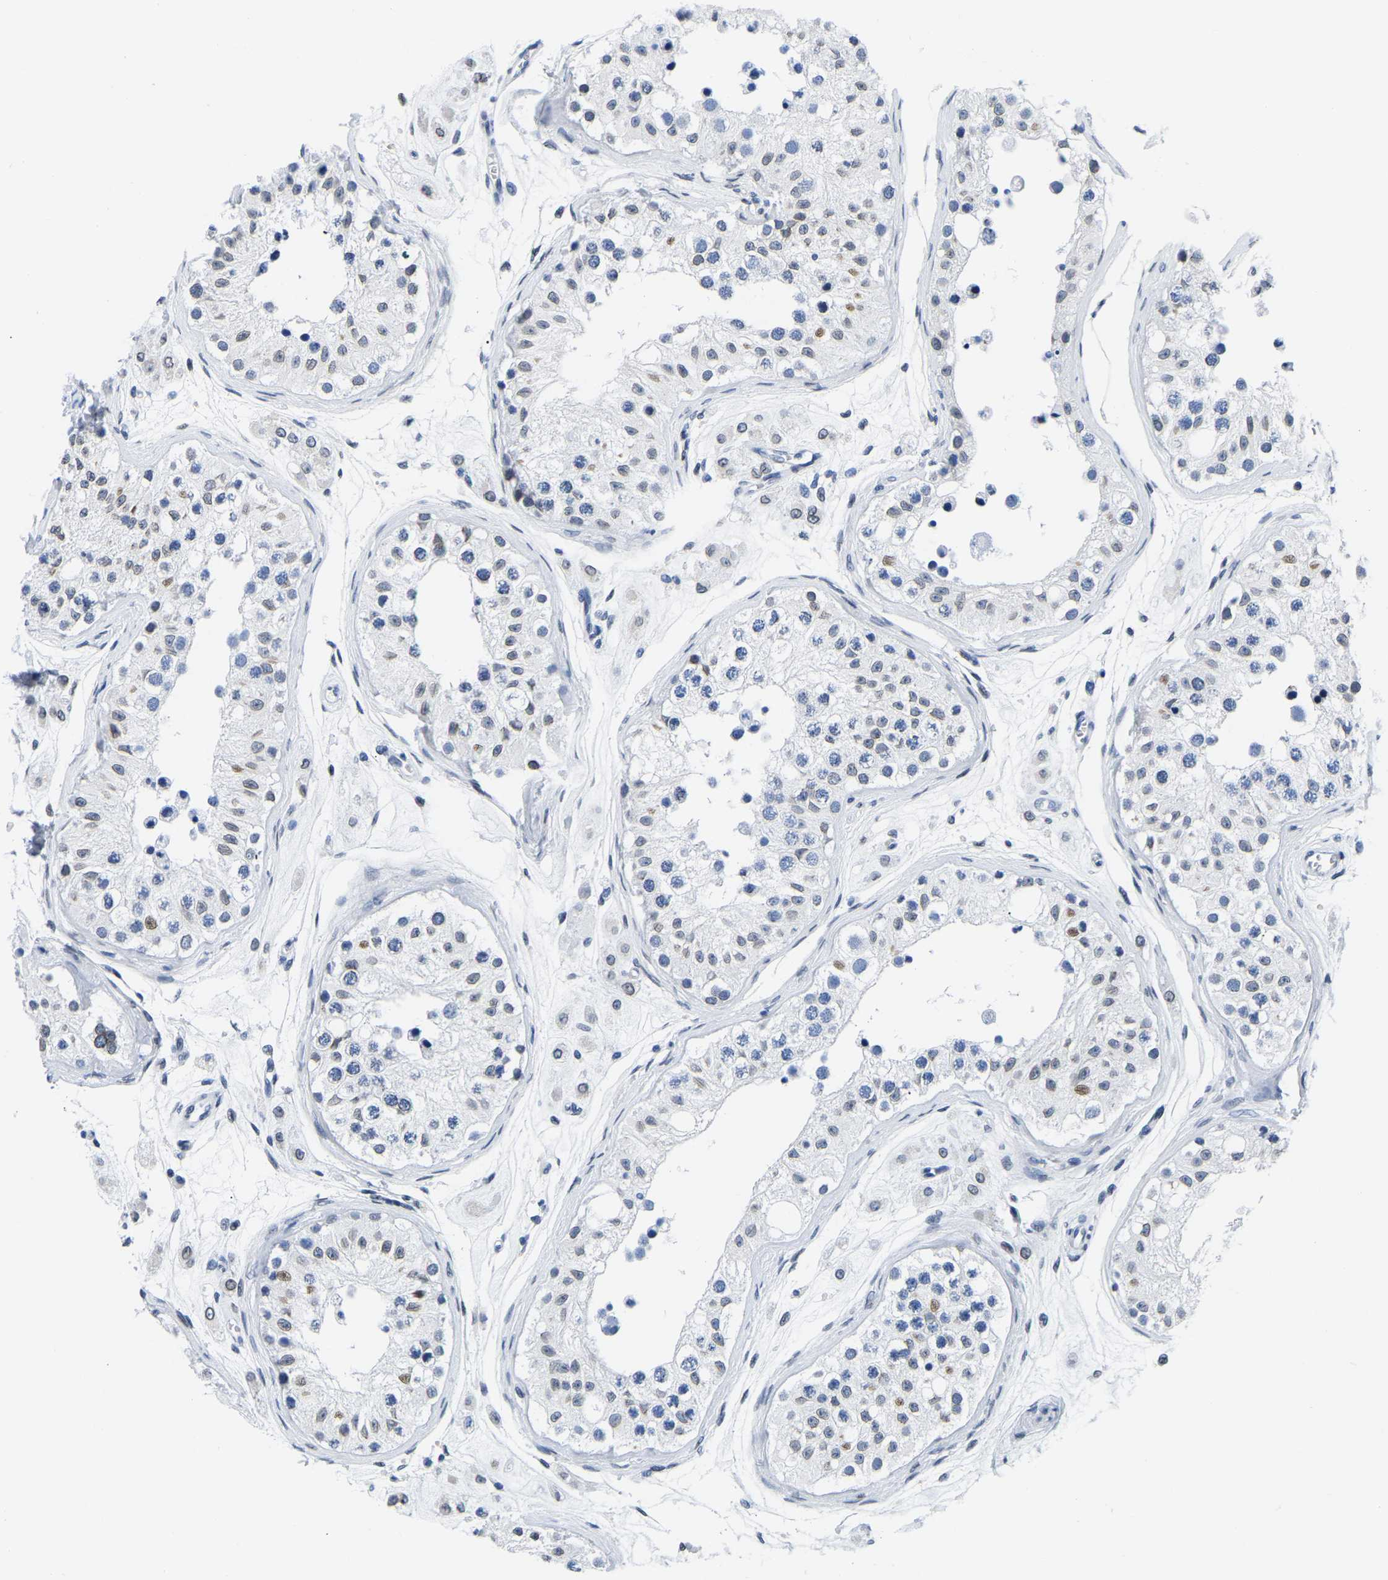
{"staining": {"intensity": "weak", "quantity": "<25%", "location": "nuclear"}, "tissue": "testis", "cell_type": "Cells in seminiferous ducts", "image_type": "normal", "snomed": [{"axis": "morphology", "description": "Normal tissue, NOS"}, {"axis": "morphology", "description": "Adenocarcinoma, metastatic, NOS"}, {"axis": "topography", "description": "Testis"}], "caption": "Testis was stained to show a protein in brown. There is no significant expression in cells in seminiferous ducts. Nuclei are stained in blue.", "gene": "UPK3A", "patient": {"sex": "male", "age": 26}}